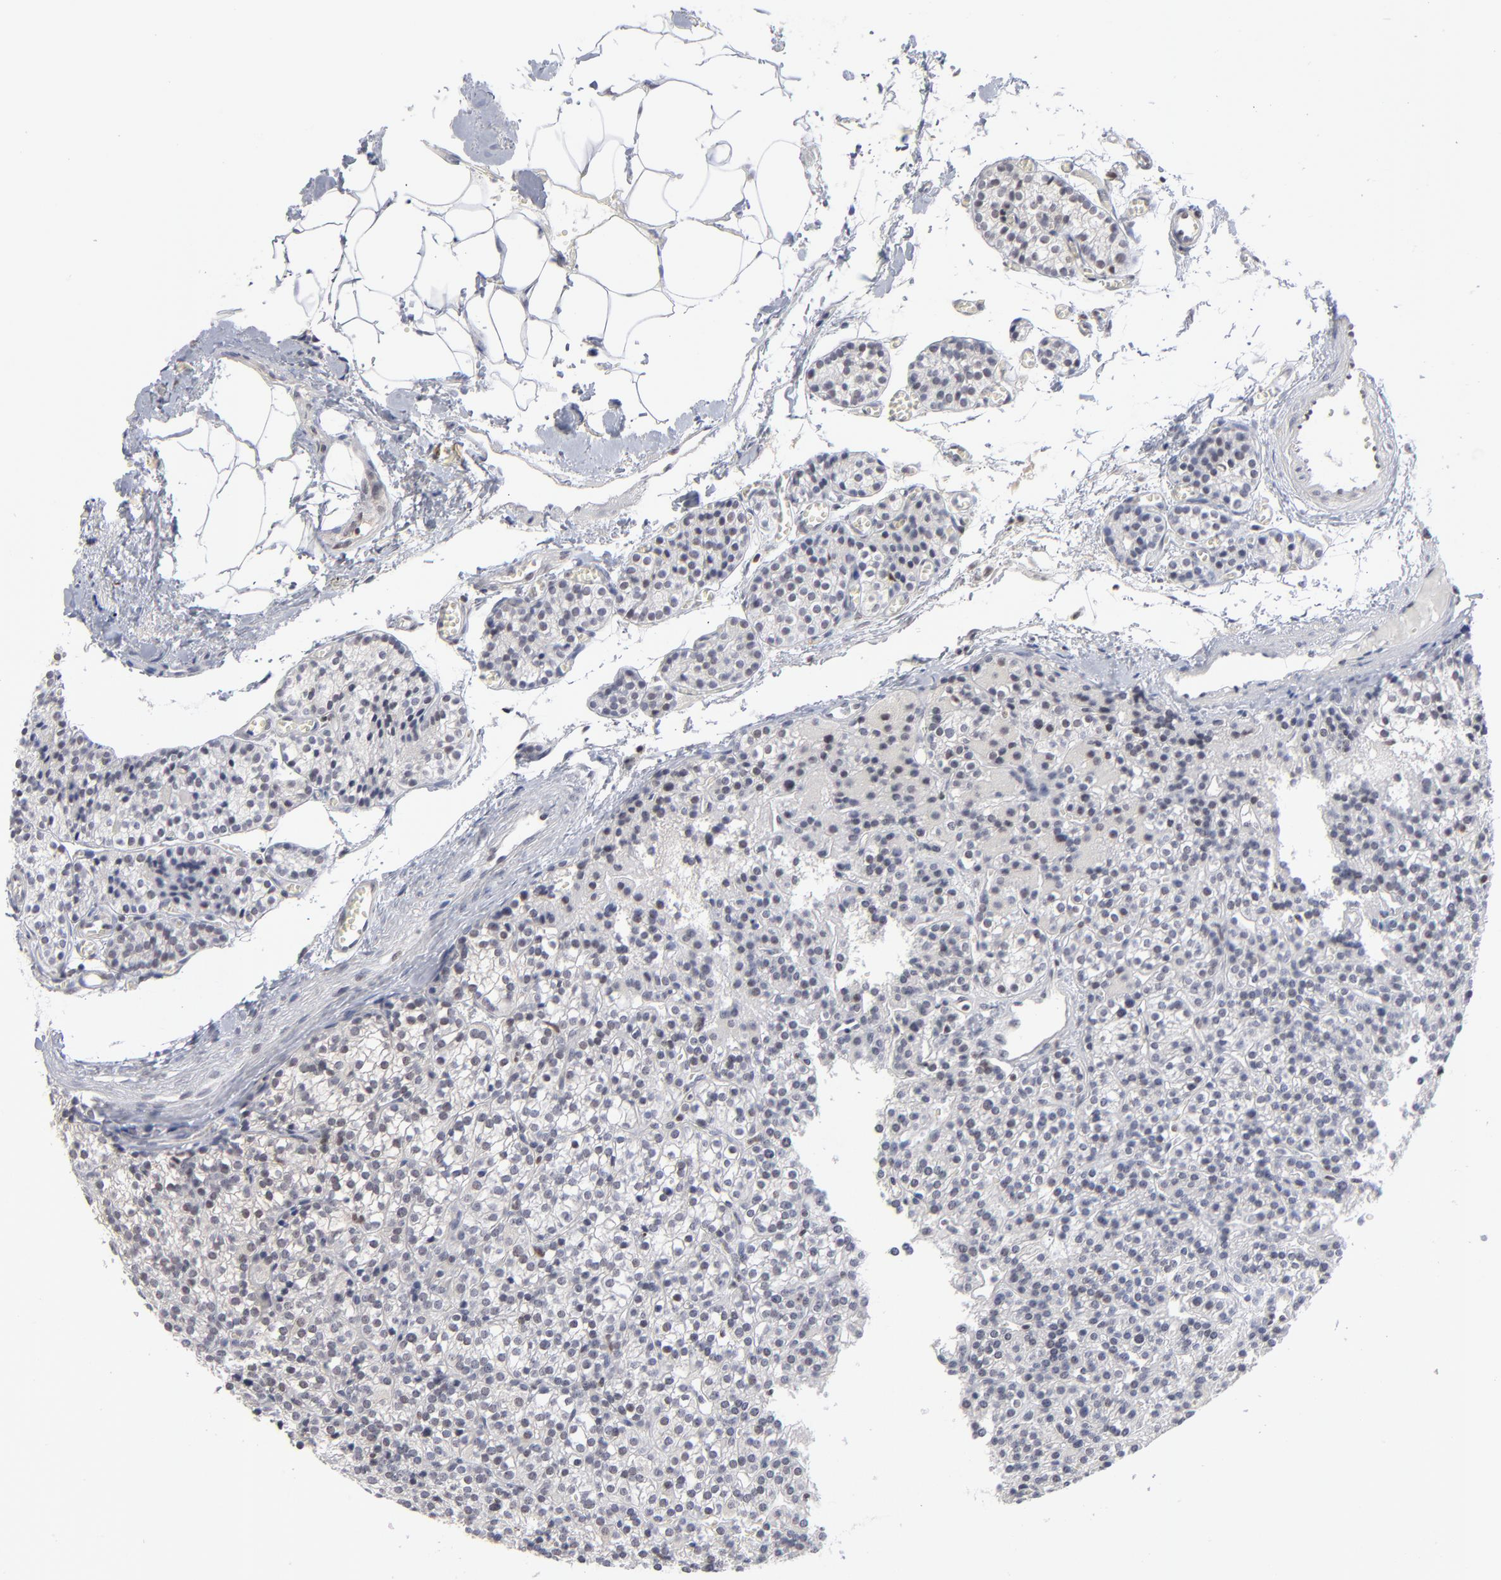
{"staining": {"intensity": "negative", "quantity": "none", "location": "none"}, "tissue": "parathyroid gland", "cell_type": "Glandular cells", "image_type": "normal", "snomed": [{"axis": "morphology", "description": "Normal tissue, NOS"}, {"axis": "topography", "description": "Parathyroid gland"}], "caption": "Immunohistochemistry (IHC) micrograph of unremarkable parathyroid gland stained for a protein (brown), which demonstrates no positivity in glandular cells.", "gene": "MAX", "patient": {"sex": "female", "age": 50}}